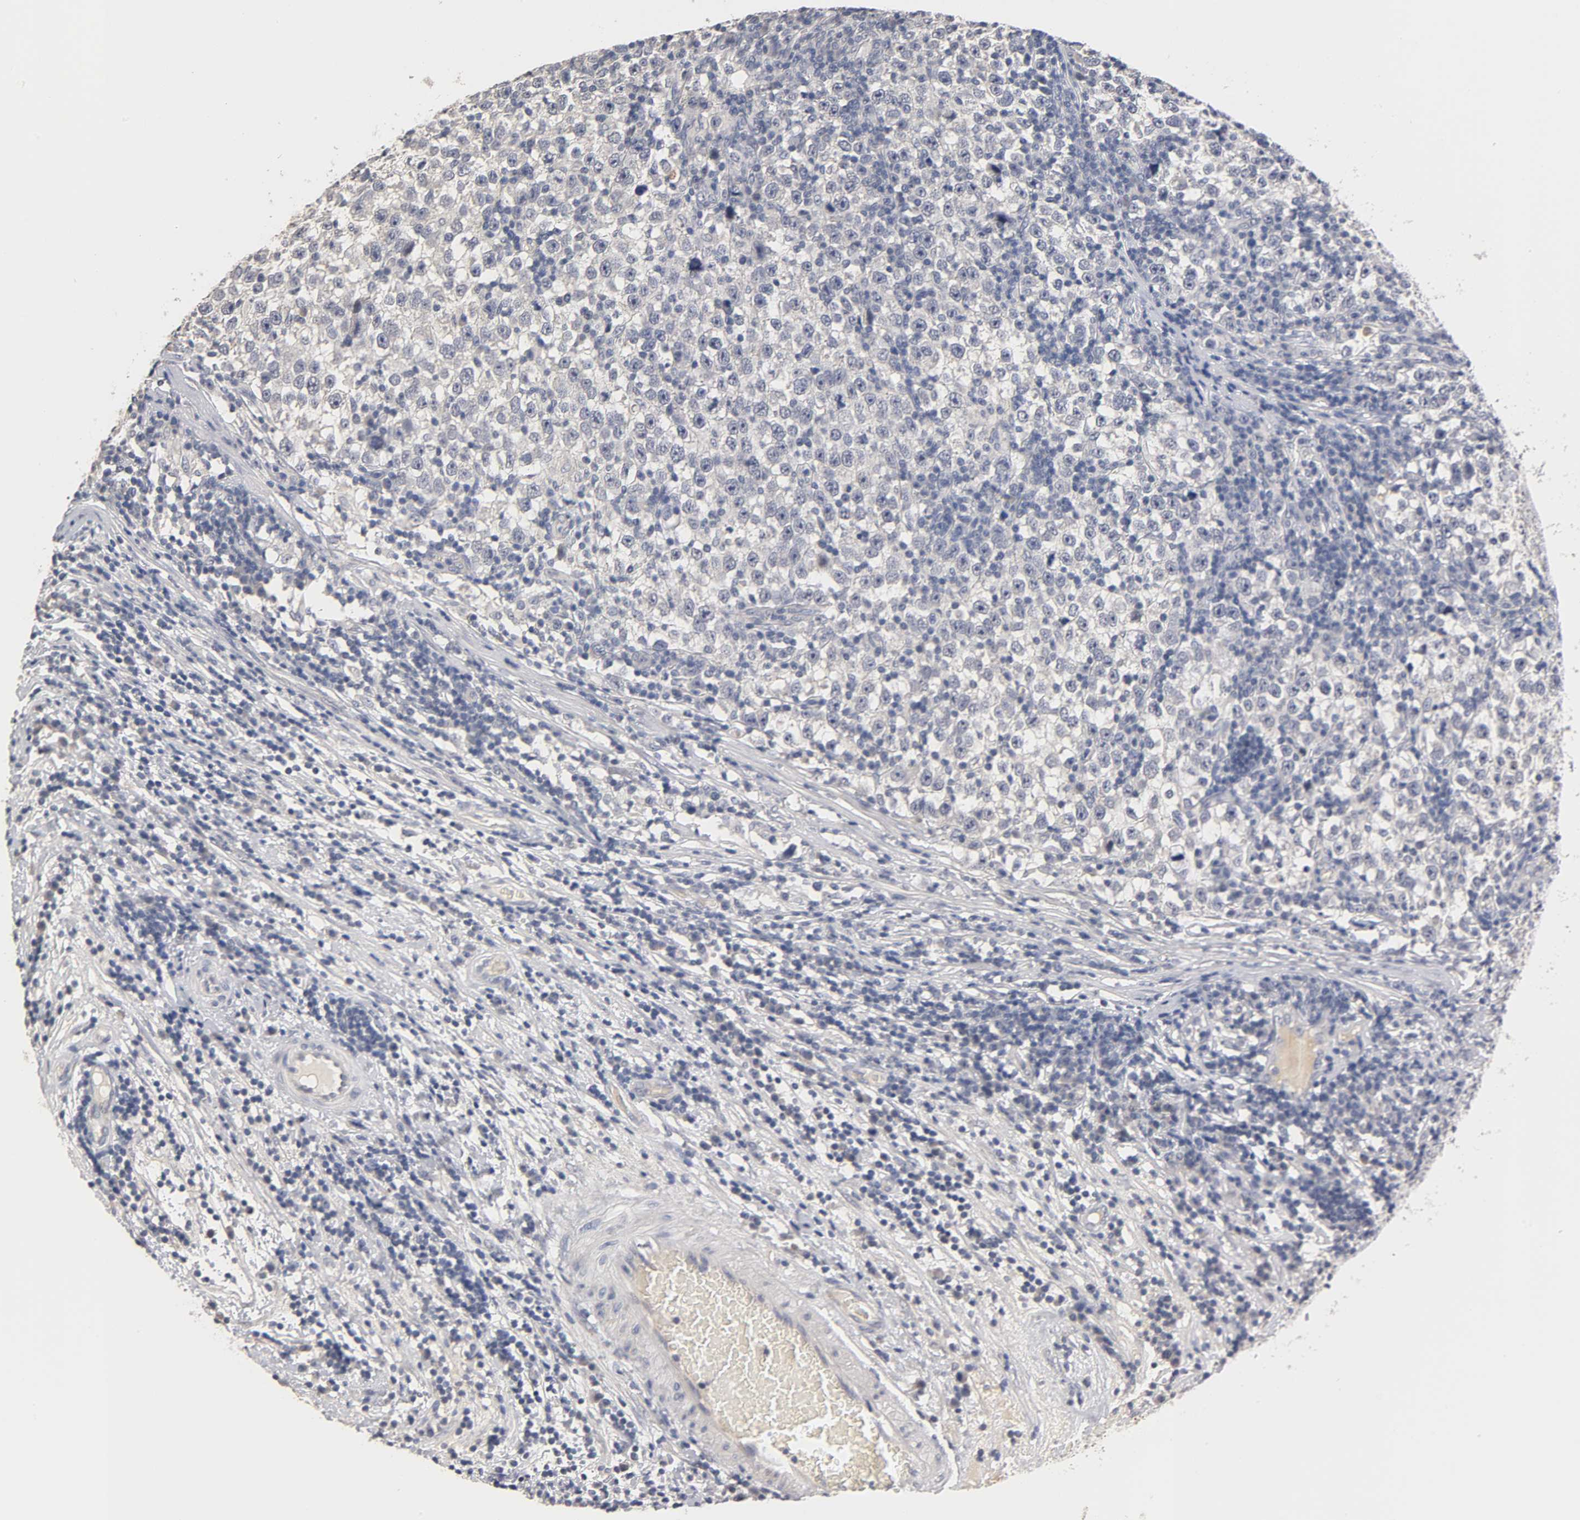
{"staining": {"intensity": "negative", "quantity": "none", "location": "none"}, "tissue": "testis cancer", "cell_type": "Tumor cells", "image_type": "cancer", "snomed": [{"axis": "morphology", "description": "Seminoma, NOS"}, {"axis": "topography", "description": "Testis"}], "caption": "This is a photomicrograph of immunohistochemistry staining of testis cancer (seminoma), which shows no staining in tumor cells.", "gene": "OVOL1", "patient": {"sex": "male", "age": 43}}